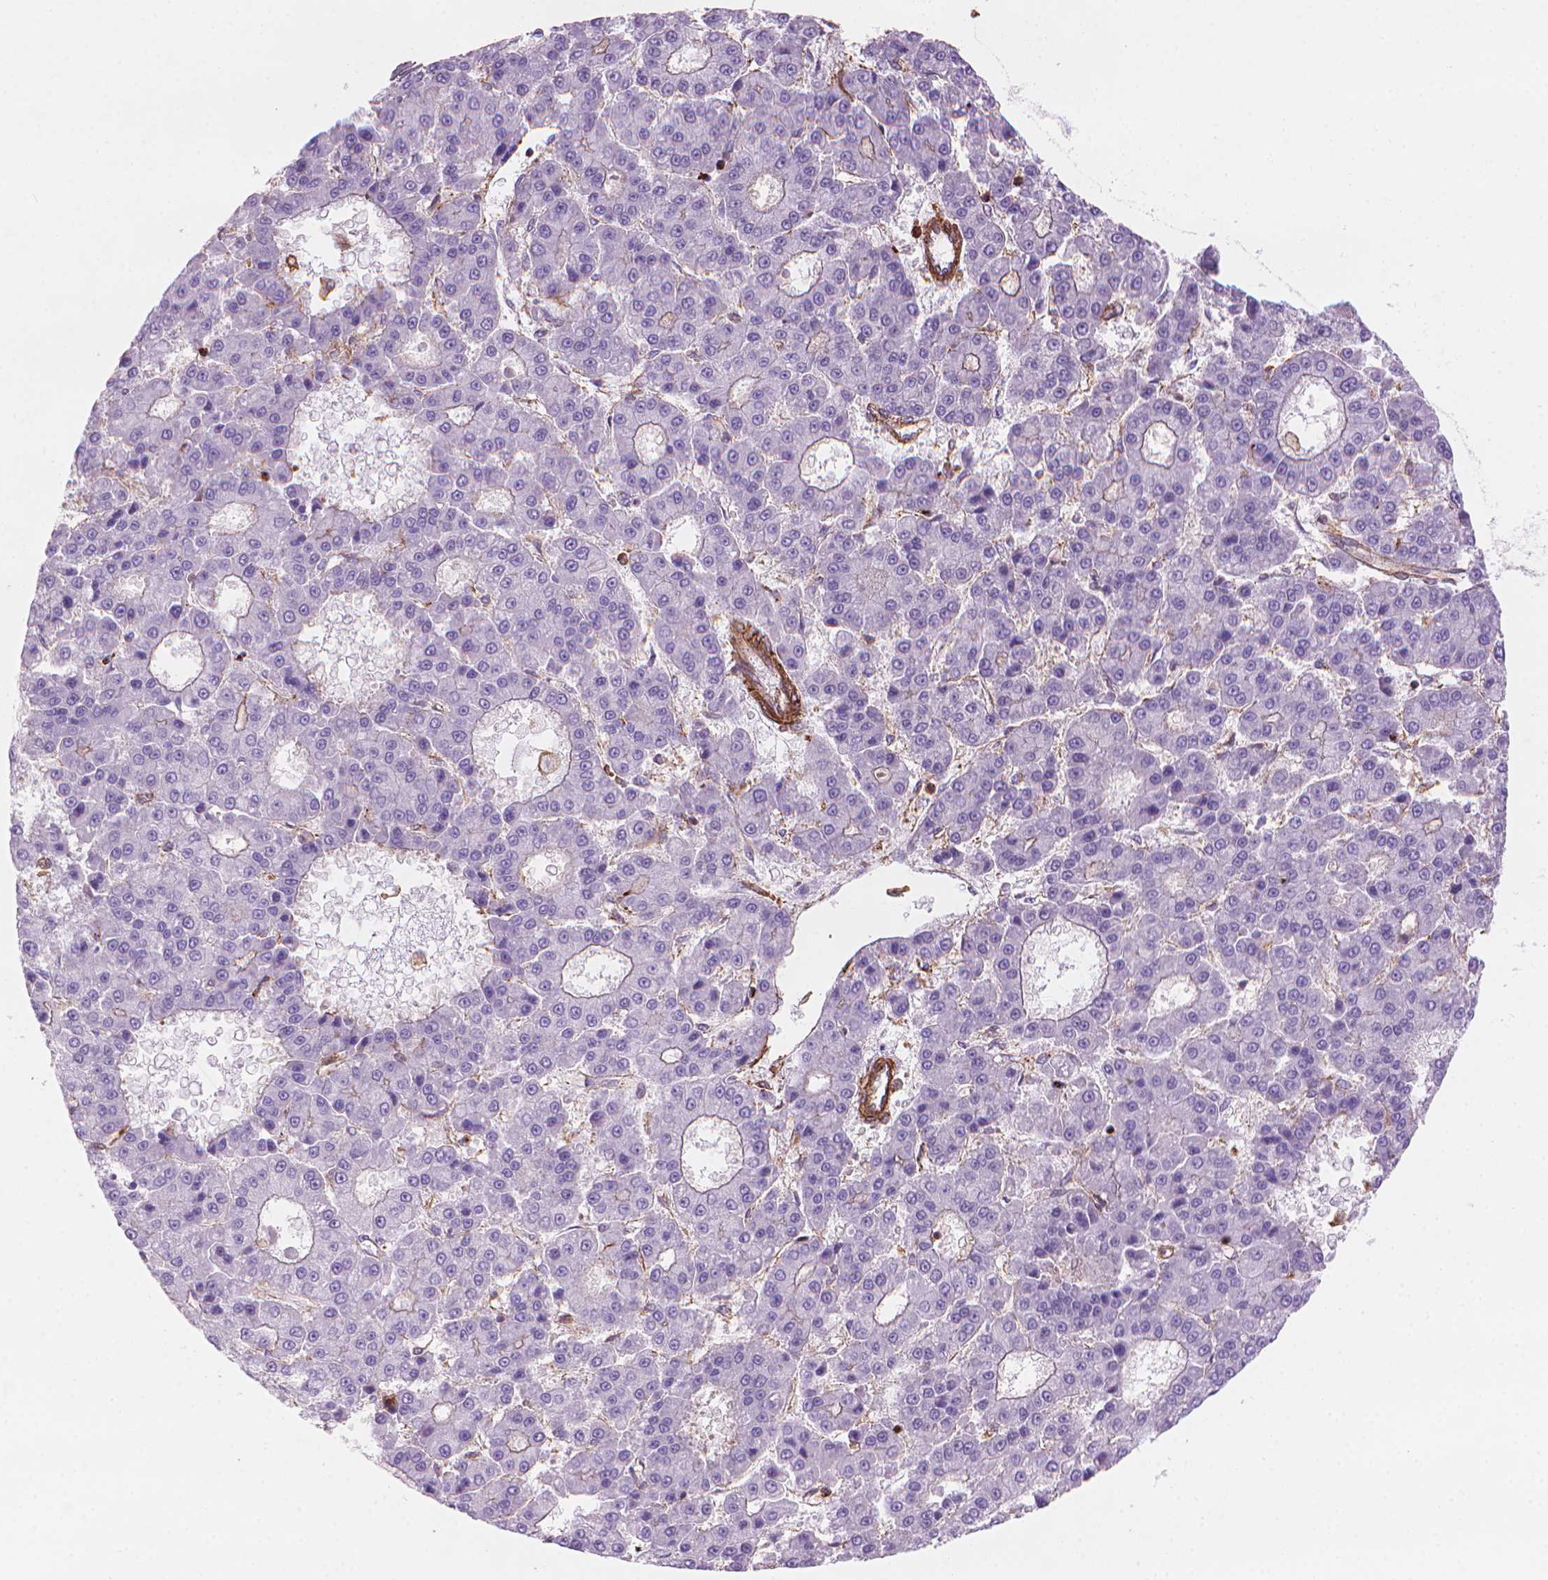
{"staining": {"intensity": "weak", "quantity": "<25%", "location": "cytoplasmic/membranous"}, "tissue": "liver cancer", "cell_type": "Tumor cells", "image_type": "cancer", "snomed": [{"axis": "morphology", "description": "Carcinoma, Hepatocellular, NOS"}, {"axis": "topography", "description": "Liver"}], "caption": "Tumor cells show no significant staining in liver cancer (hepatocellular carcinoma).", "gene": "PATJ", "patient": {"sex": "male", "age": 70}}